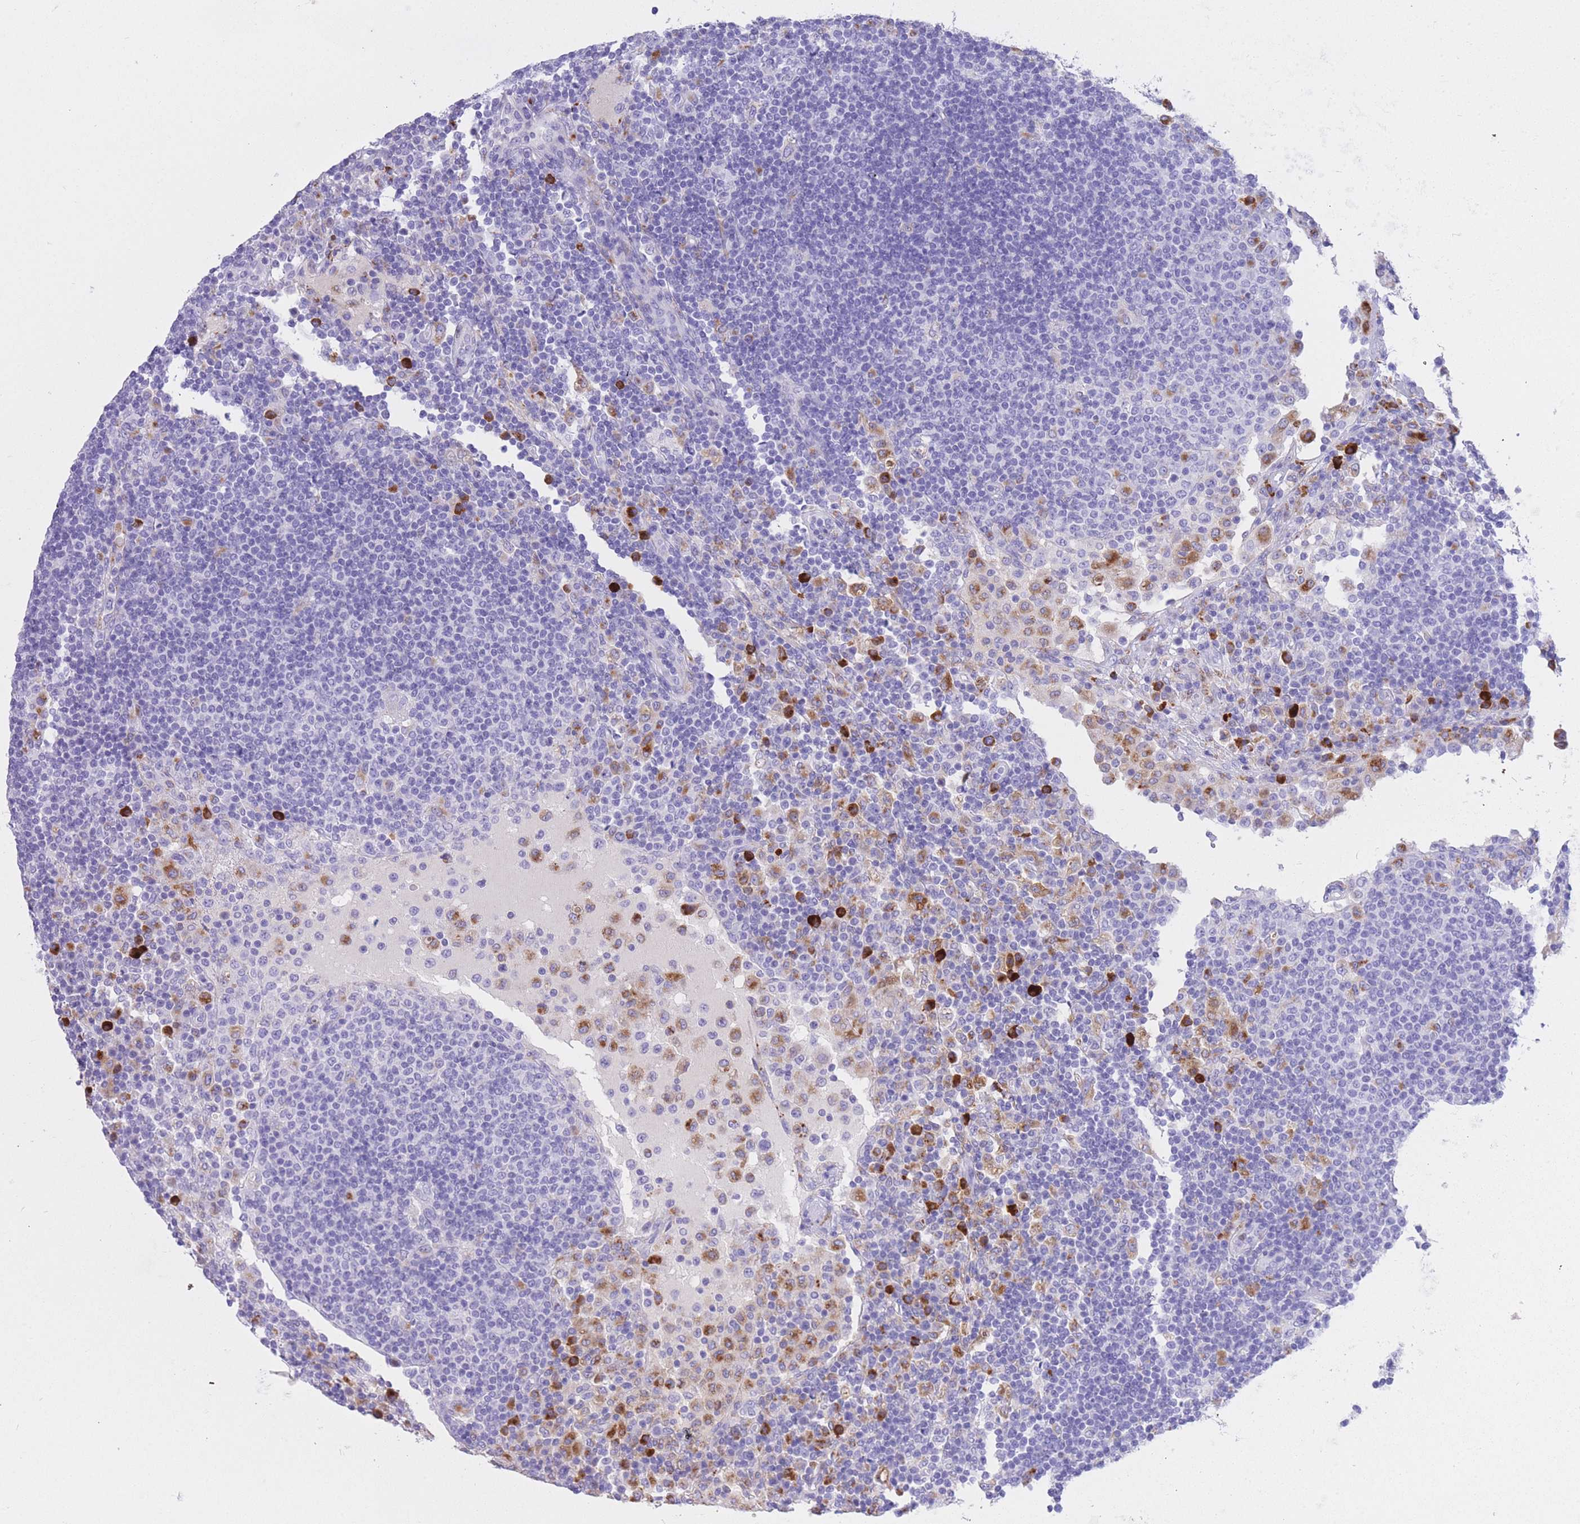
{"staining": {"intensity": "negative", "quantity": "none", "location": "none"}, "tissue": "lymph node", "cell_type": "Germinal center cells", "image_type": "normal", "snomed": [{"axis": "morphology", "description": "Normal tissue, NOS"}, {"axis": "topography", "description": "Lymph node"}], "caption": "The image demonstrates no significant positivity in germinal center cells of lymph node.", "gene": "PLBD1", "patient": {"sex": "female", "age": 53}}